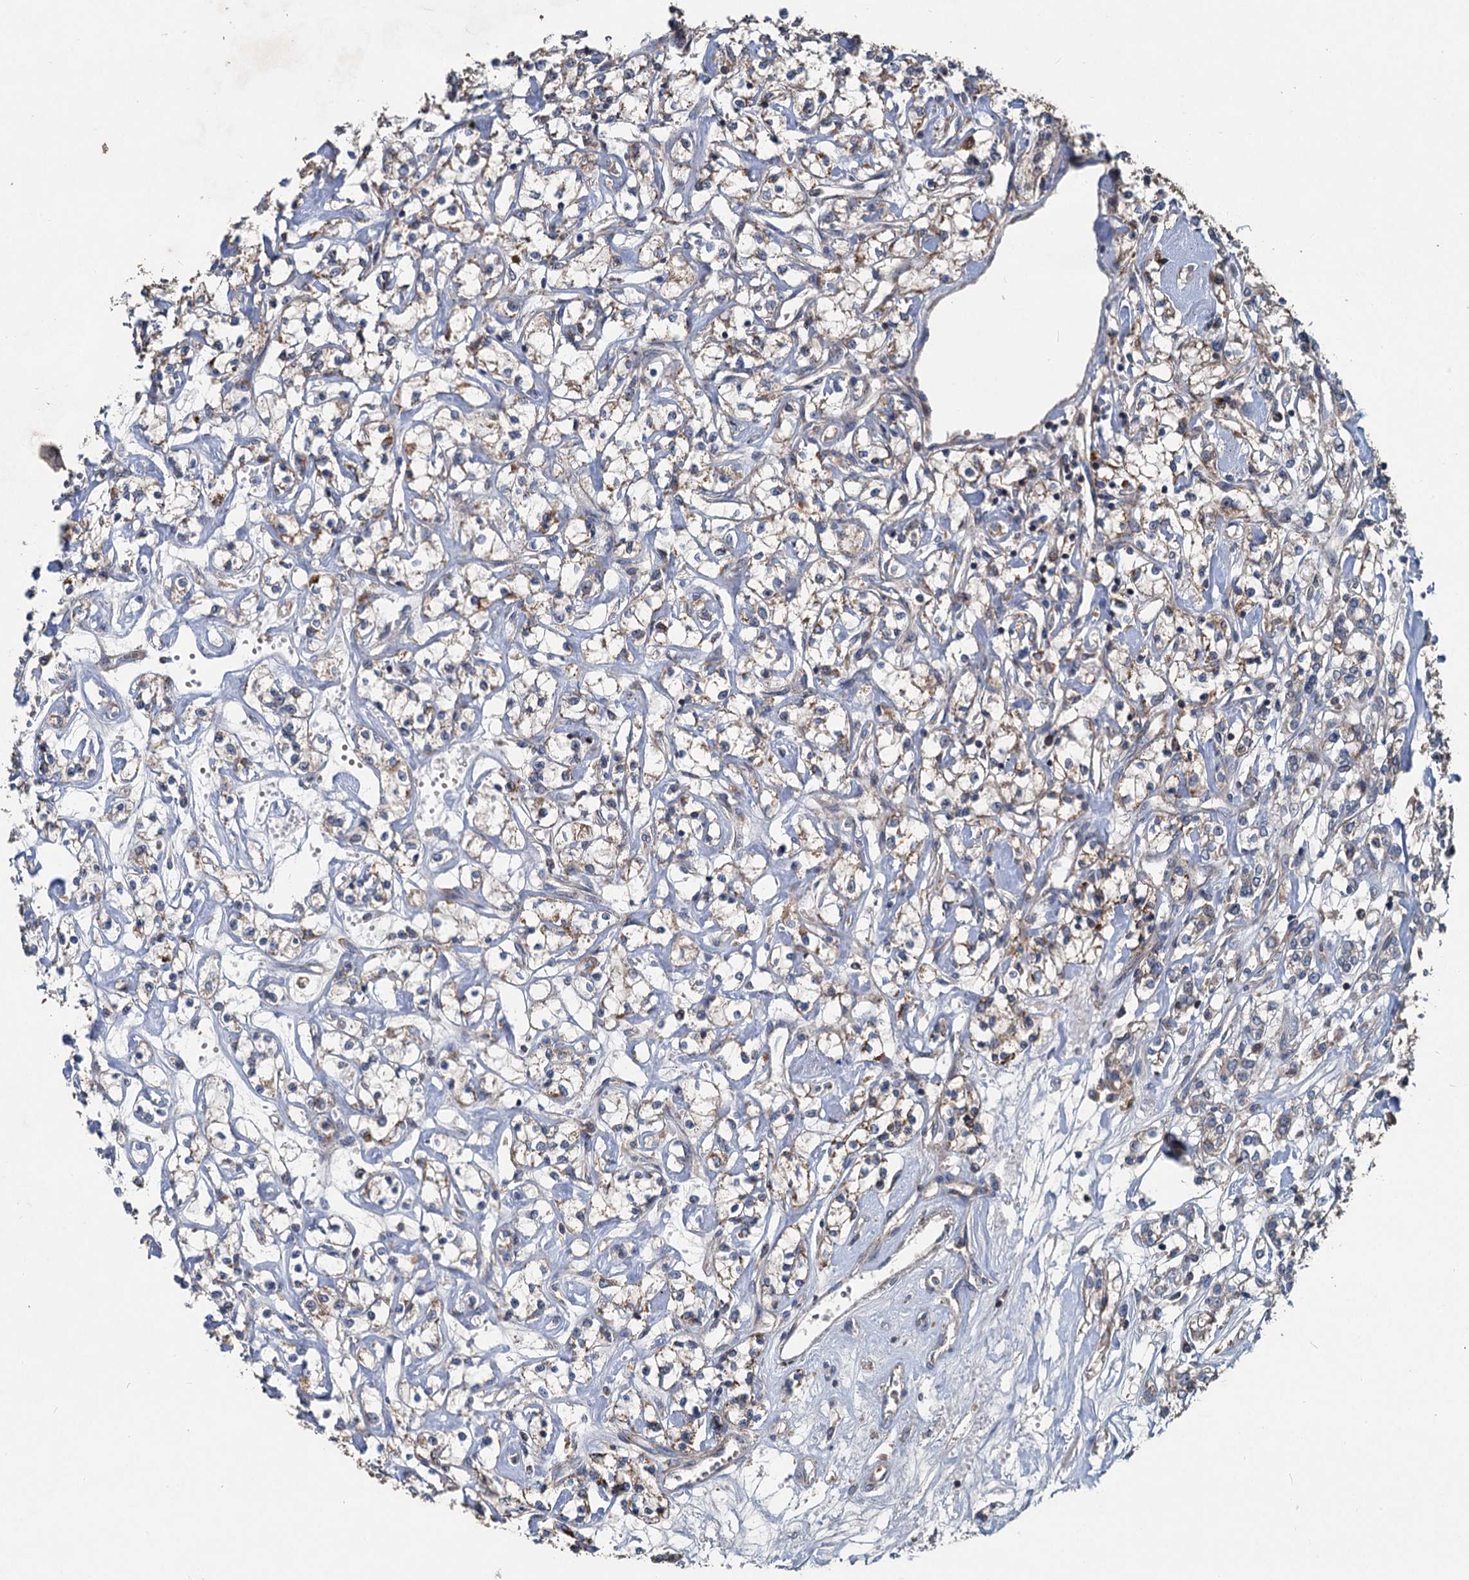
{"staining": {"intensity": "weak", "quantity": "25%-75%", "location": "cytoplasmic/membranous"}, "tissue": "renal cancer", "cell_type": "Tumor cells", "image_type": "cancer", "snomed": [{"axis": "morphology", "description": "Adenocarcinoma, NOS"}, {"axis": "topography", "description": "Kidney"}], "caption": "Immunohistochemical staining of renal cancer (adenocarcinoma) reveals low levels of weak cytoplasmic/membranous staining in approximately 25%-75% of tumor cells.", "gene": "OTUB1", "patient": {"sex": "female", "age": 59}}